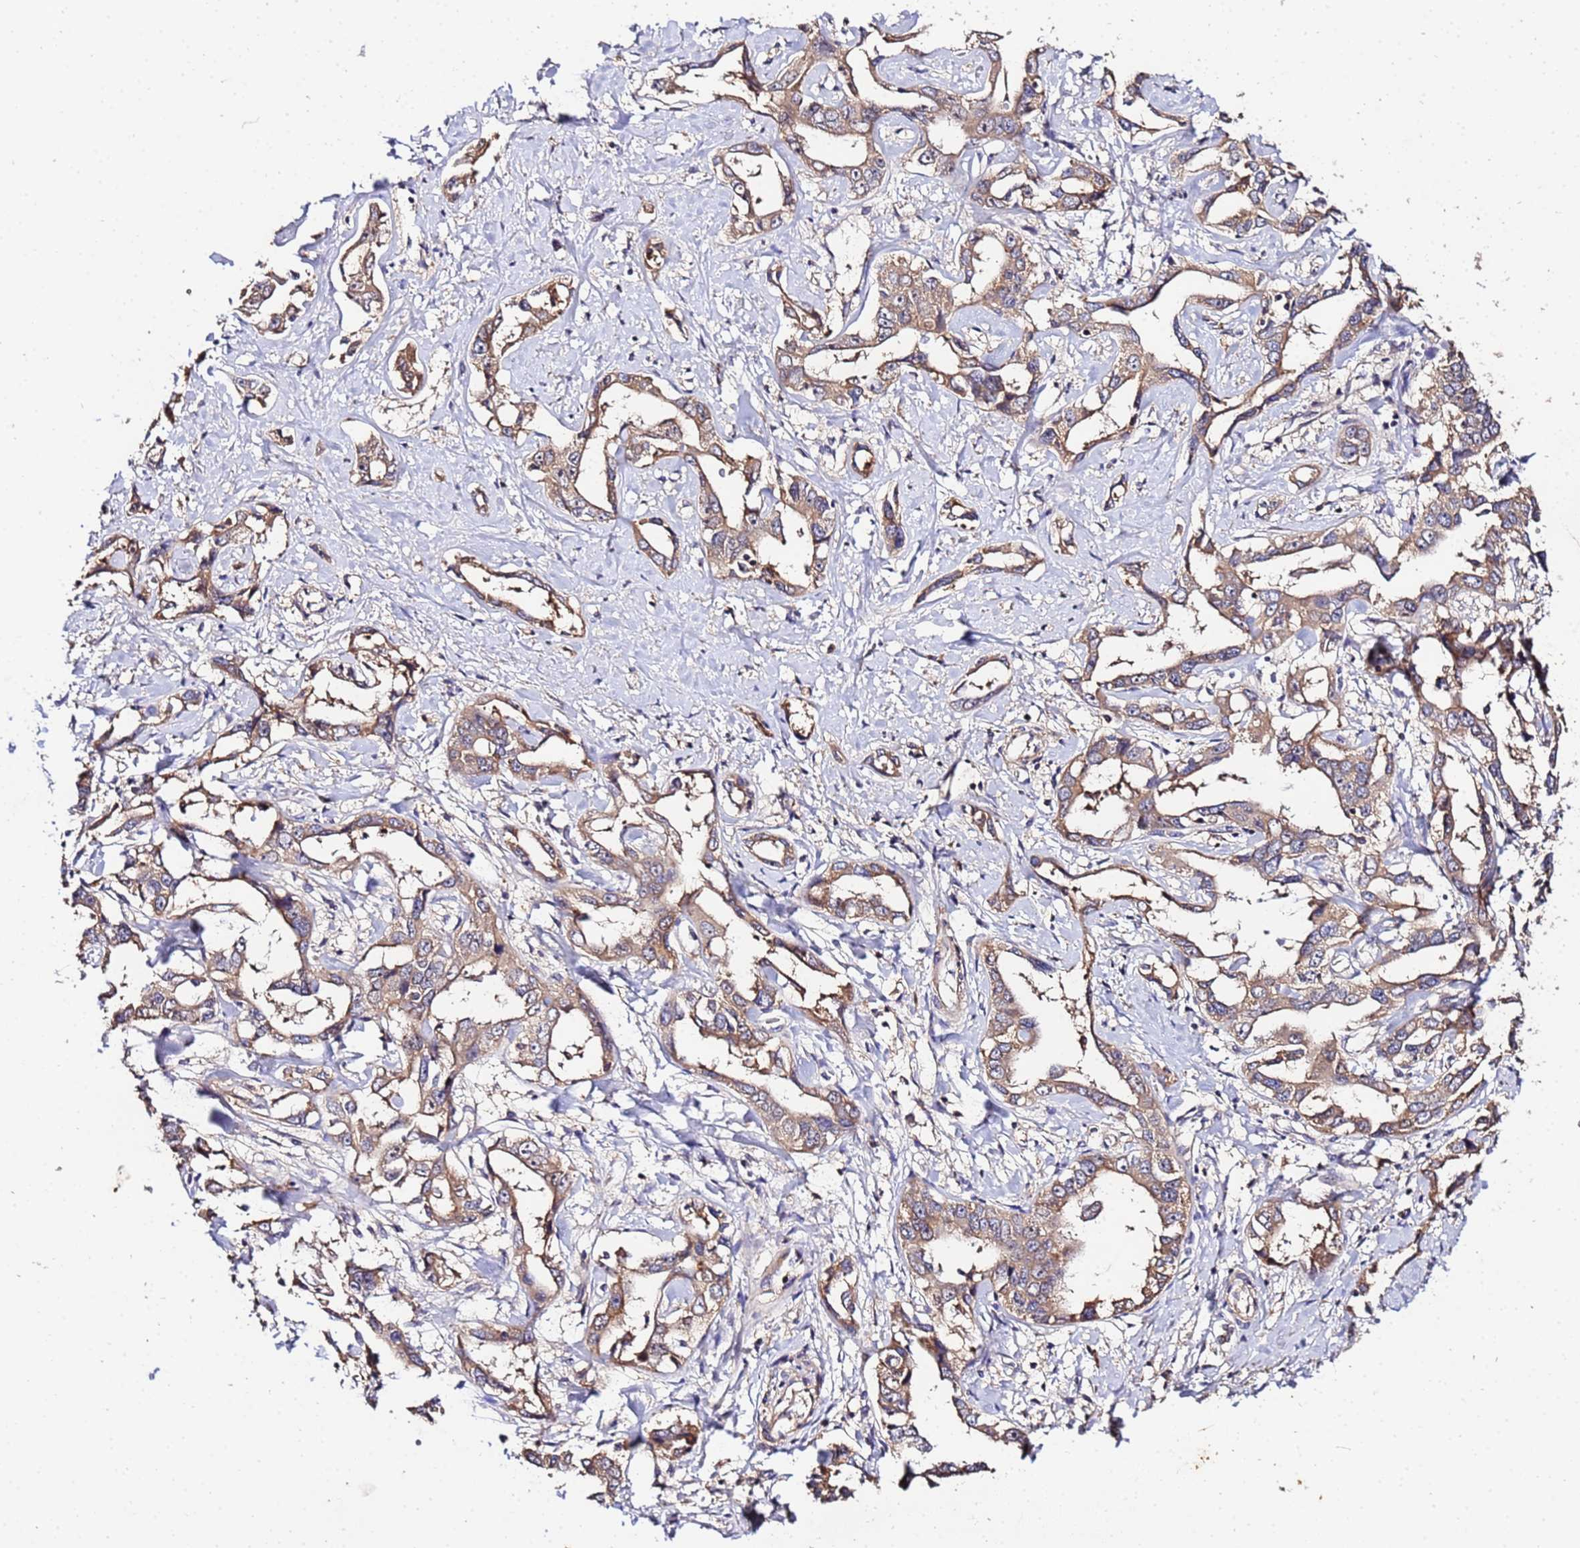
{"staining": {"intensity": "weak", "quantity": ">75%", "location": "cytoplasmic/membranous"}, "tissue": "liver cancer", "cell_type": "Tumor cells", "image_type": "cancer", "snomed": [{"axis": "morphology", "description": "Cholangiocarcinoma"}, {"axis": "topography", "description": "Liver"}], "caption": "IHC of liver cholangiocarcinoma reveals low levels of weak cytoplasmic/membranous positivity in approximately >75% of tumor cells.", "gene": "MTERF1", "patient": {"sex": "male", "age": 59}}